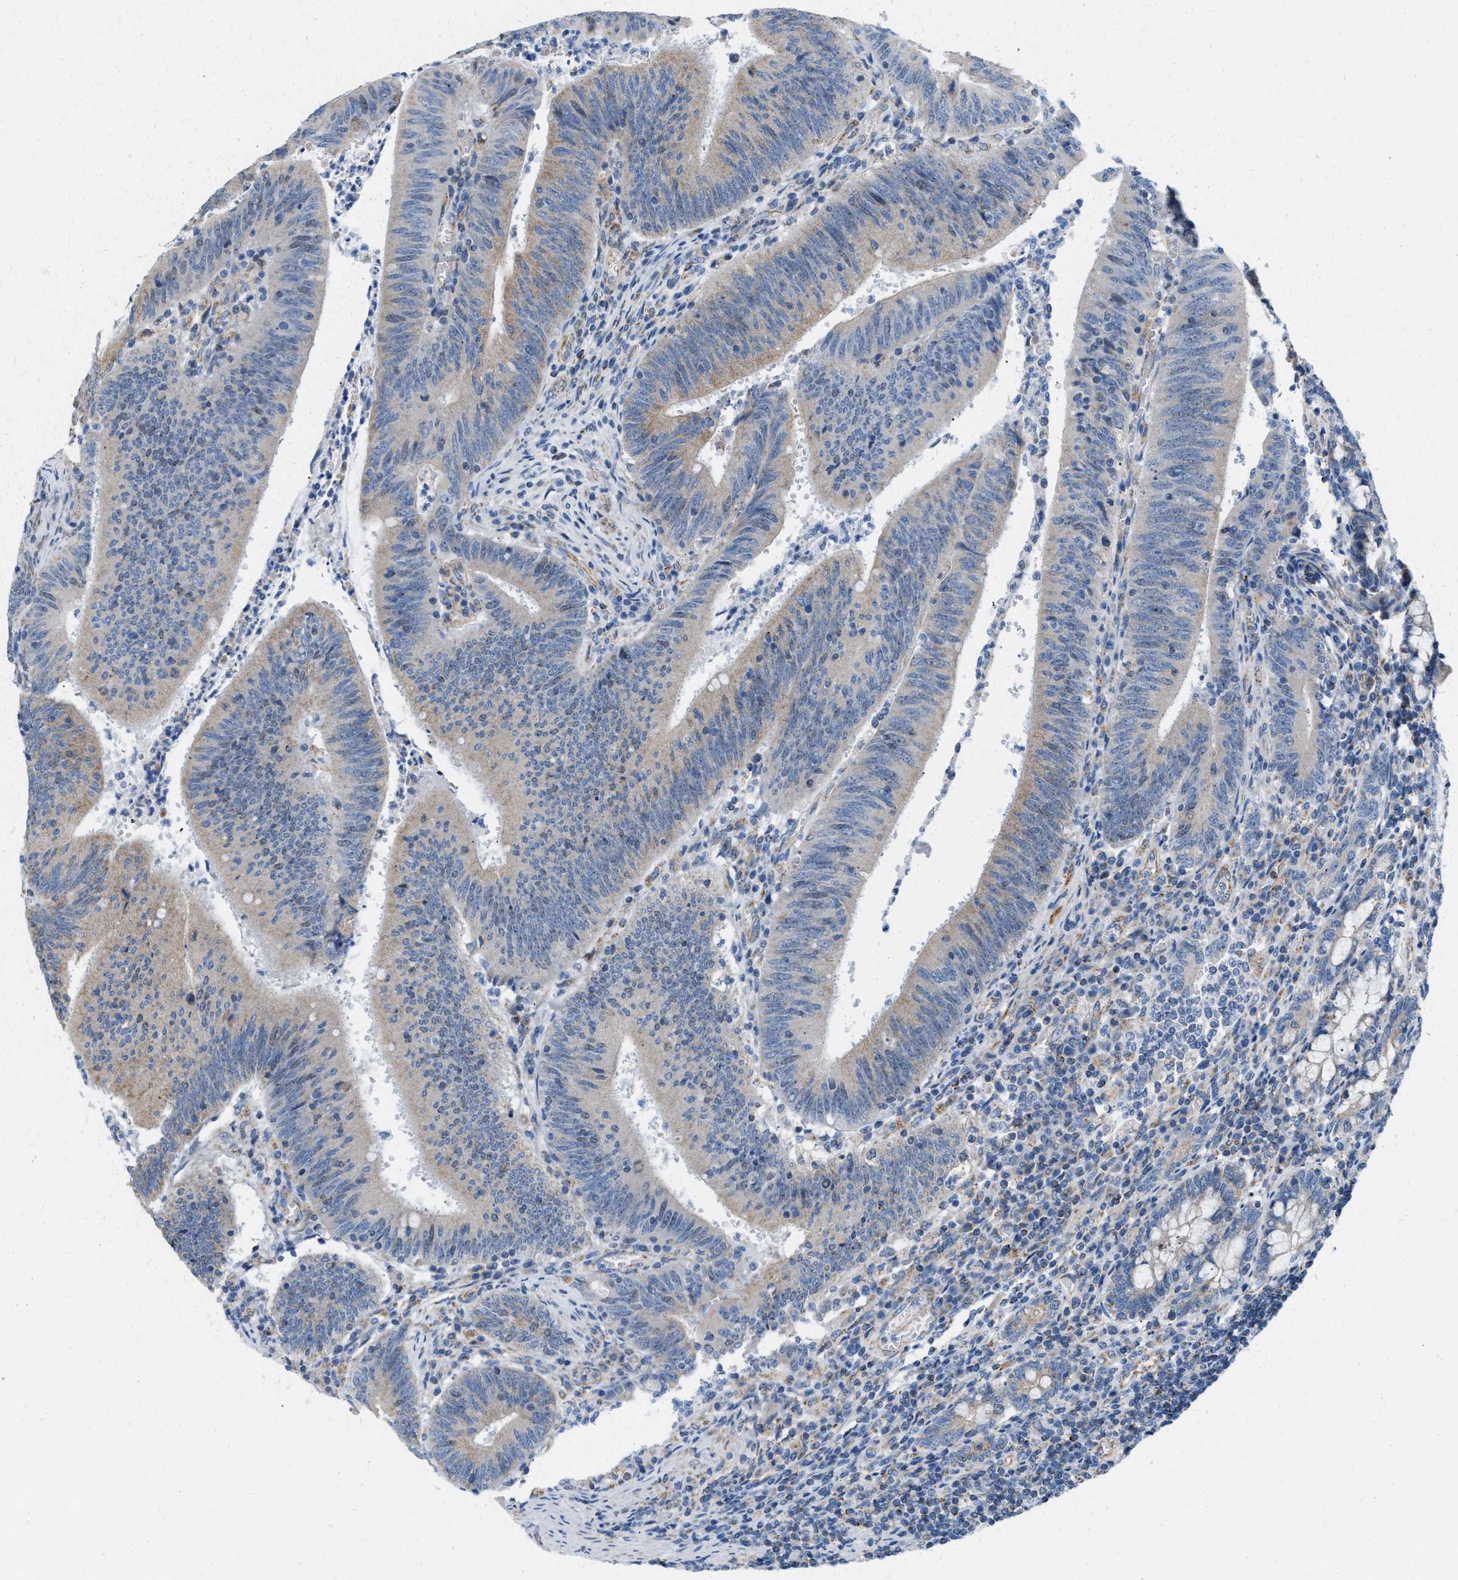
{"staining": {"intensity": "weak", "quantity": "<25%", "location": "cytoplasmic/membranous"}, "tissue": "colorectal cancer", "cell_type": "Tumor cells", "image_type": "cancer", "snomed": [{"axis": "morphology", "description": "Normal tissue, NOS"}, {"axis": "morphology", "description": "Adenocarcinoma, NOS"}, {"axis": "topography", "description": "Rectum"}], "caption": "Human colorectal cancer stained for a protein using immunohistochemistry (IHC) demonstrates no expression in tumor cells.", "gene": "JADE1", "patient": {"sex": "female", "age": 66}}